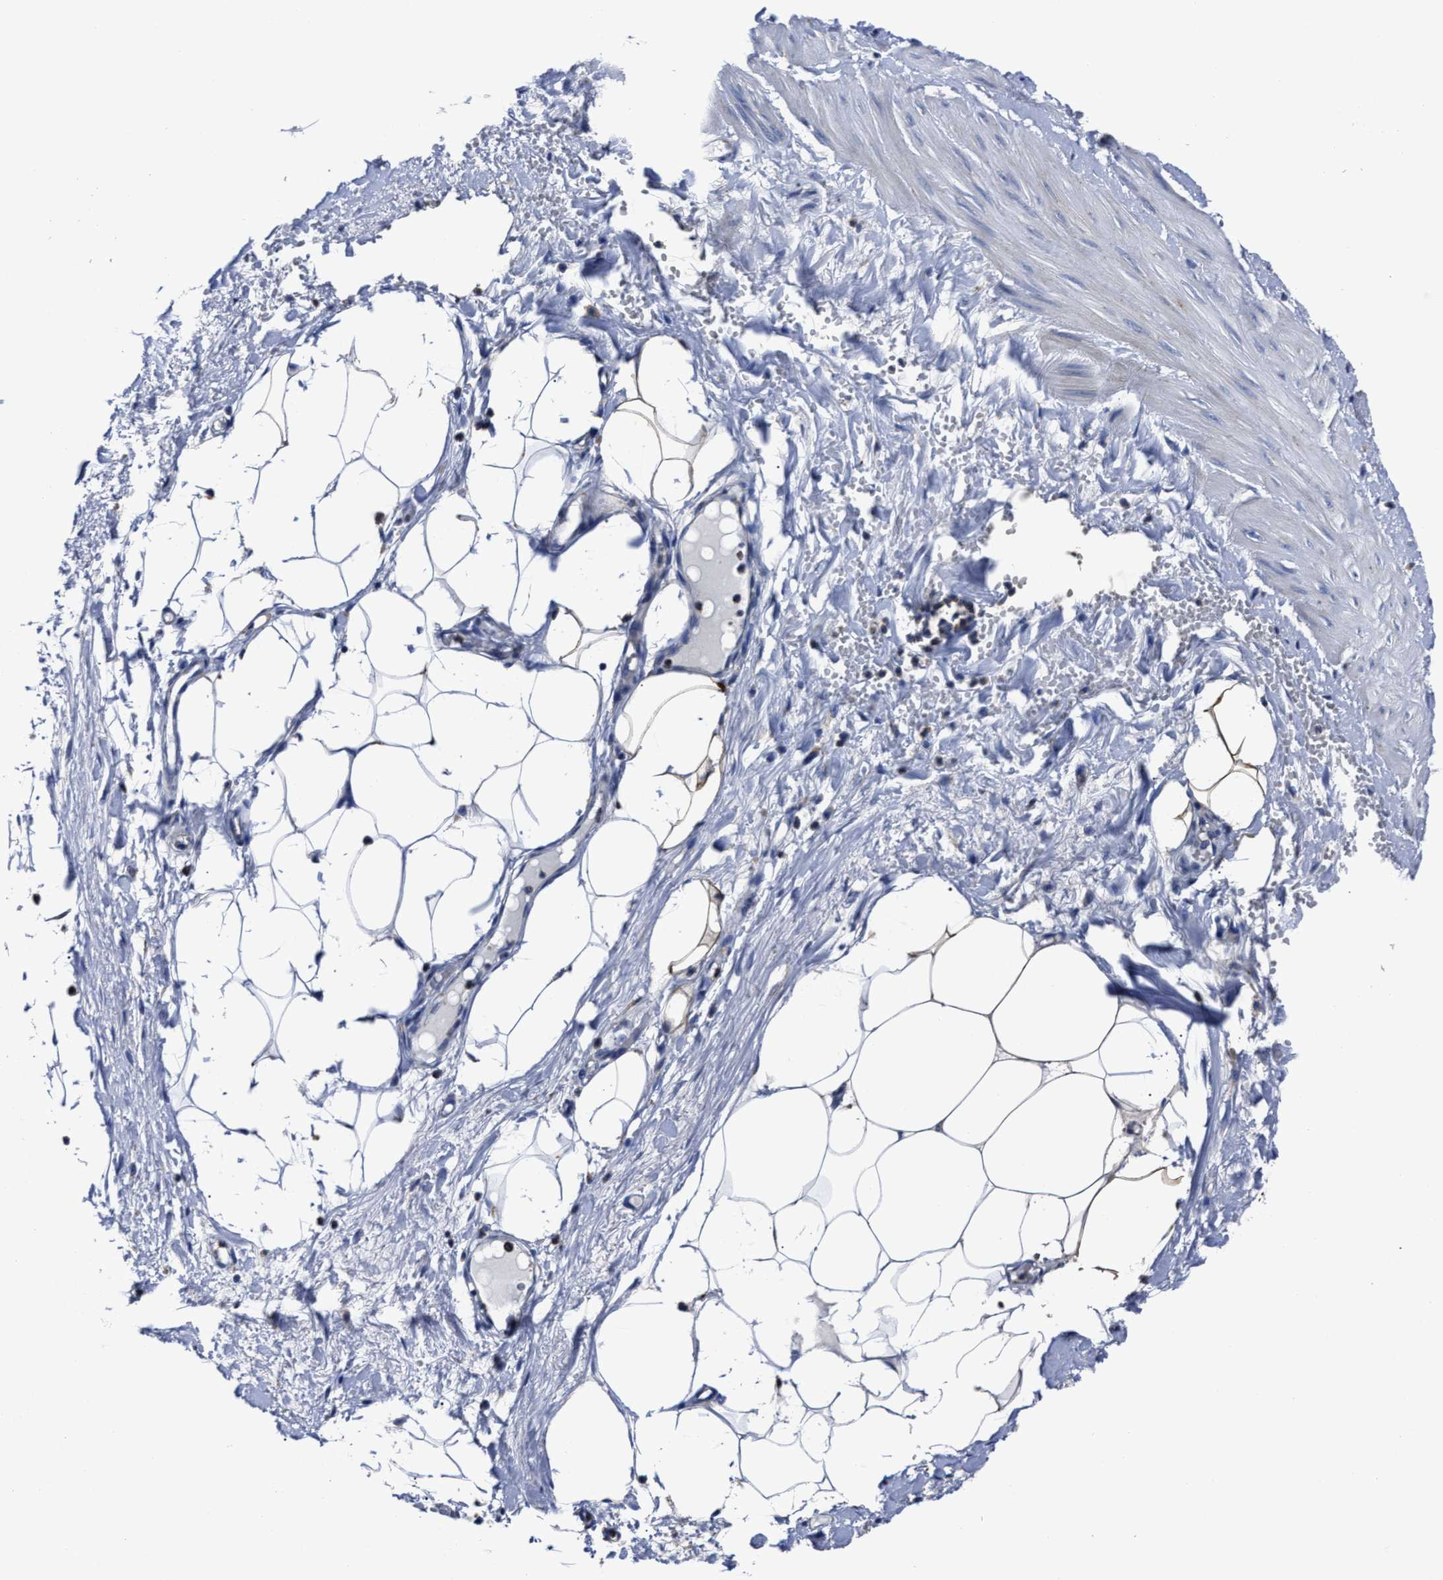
{"staining": {"intensity": "negative", "quantity": "none", "location": "none"}, "tissue": "adipose tissue", "cell_type": "Adipocytes", "image_type": "normal", "snomed": [{"axis": "morphology", "description": "Normal tissue, NOS"}, {"axis": "topography", "description": "Soft tissue"}], "caption": "Adipose tissue stained for a protein using immunohistochemistry displays no positivity adipocytes.", "gene": "LAMTOR4", "patient": {"sex": "male", "age": 72}}